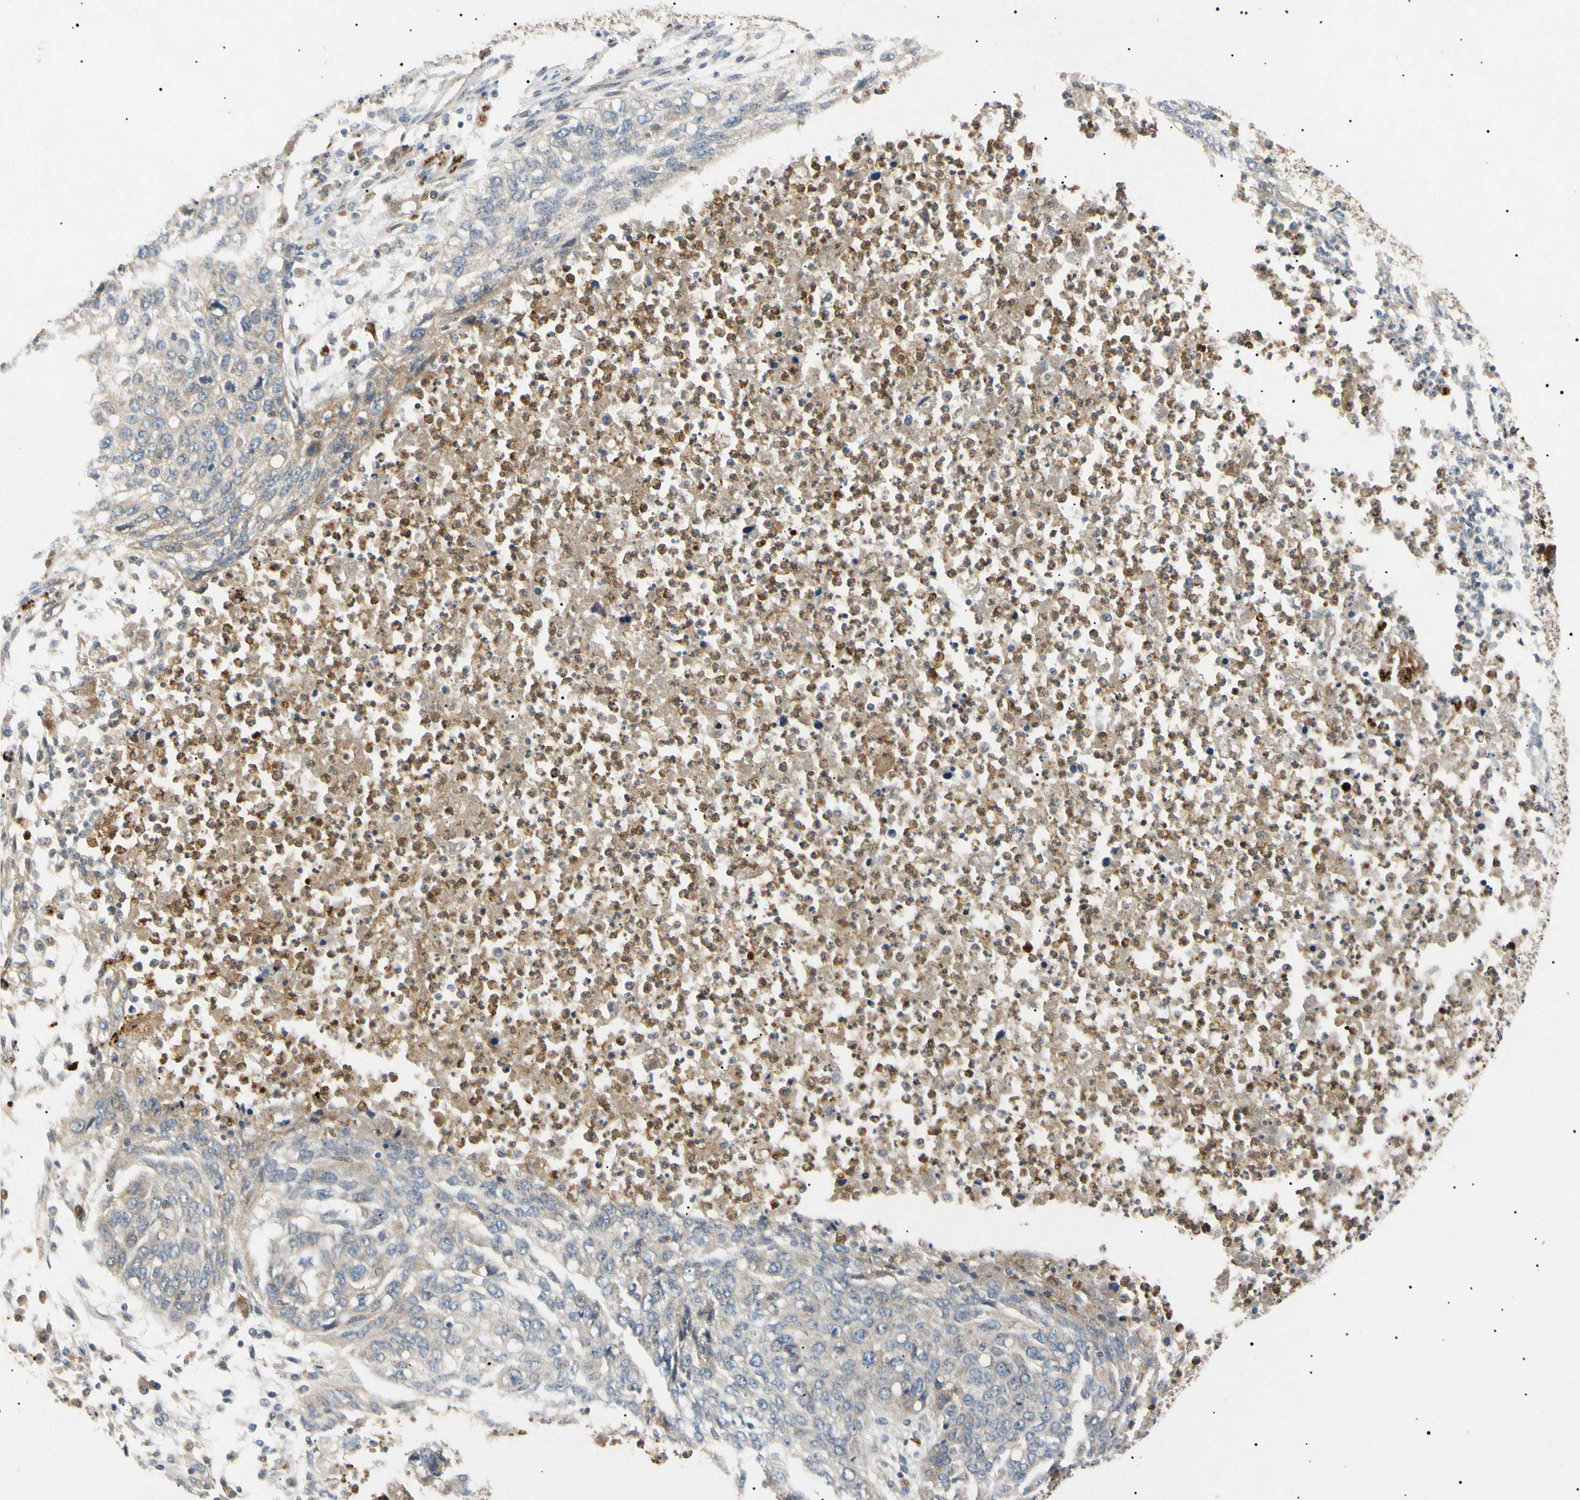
{"staining": {"intensity": "negative", "quantity": "none", "location": "none"}, "tissue": "lung cancer", "cell_type": "Tumor cells", "image_type": "cancer", "snomed": [{"axis": "morphology", "description": "Squamous cell carcinoma, NOS"}, {"axis": "topography", "description": "Lung"}], "caption": "This is an immunohistochemistry histopathology image of lung cancer (squamous cell carcinoma). There is no expression in tumor cells.", "gene": "TUBB4A", "patient": {"sex": "female", "age": 63}}